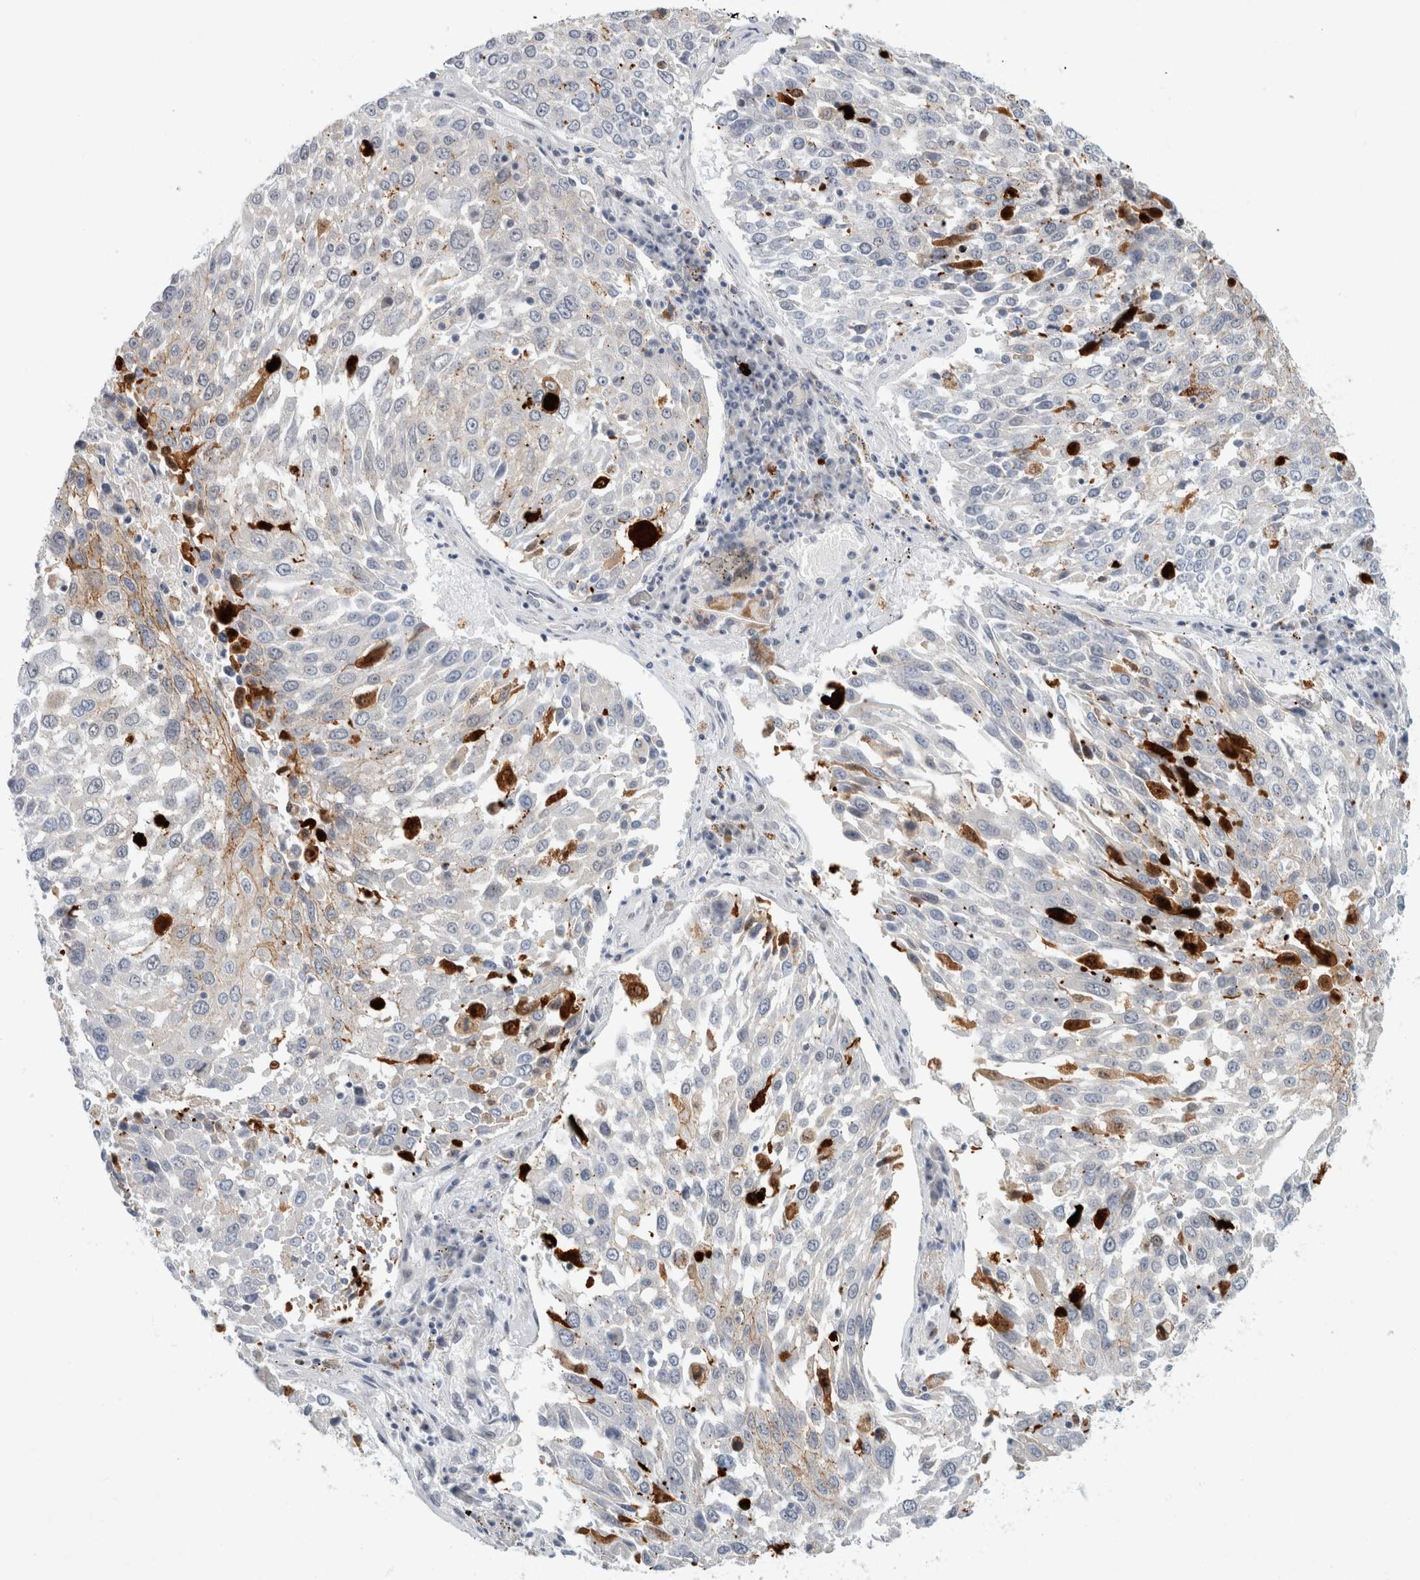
{"staining": {"intensity": "weak", "quantity": "<25%", "location": "cytoplasmic/membranous"}, "tissue": "lung cancer", "cell_type": "Tumor cells", "image_type": "cancer", "snomed": [{"axis": "morphology", "description": "Squamous cell carcinoma, NOS"}, {"axis": "topography", "description": "Lung"}], "caption": "This histopathology image is of lung squamous cell carcinoma stained with immunohistochemistry to label a protein in brown with the nuclei are counter-stained blue. There is no staining in tumor cells.", "gene": "NIPA1", "patient": {"sex": "male", "age": 65}}